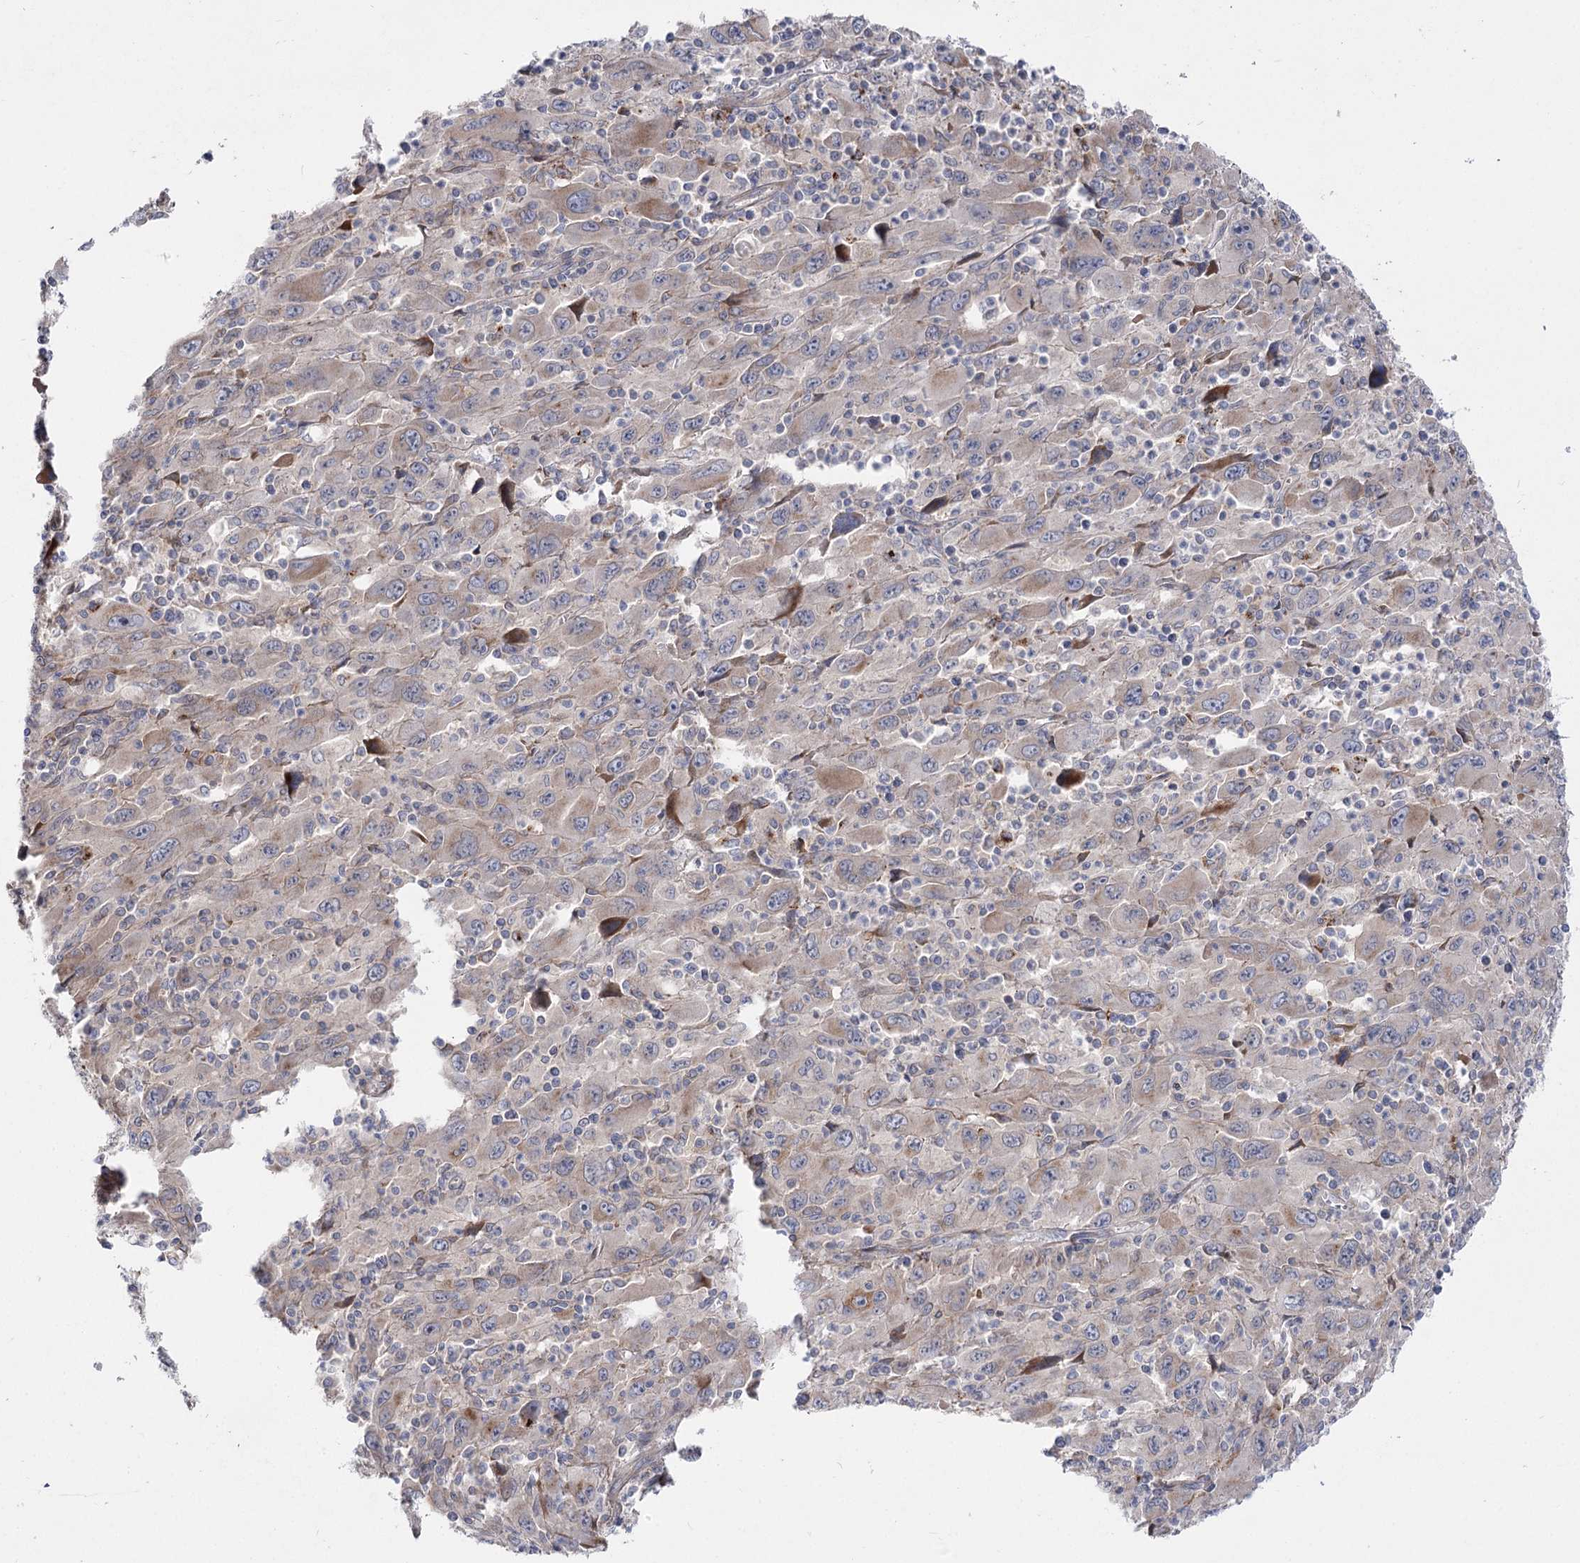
{"staining": {"intensity": "weak", "quantity": "<25%", "location": "cytoplasmic/membranous"}, "tissue": "melanoma", "cell_type": "Tumor cells", "image_type": "cancer", "snomed": [{"axis": "morphology", "description": "Malignant melanoma, Metastatic site"}, {"axis": "topography", "description": "Skin"}], "caption": "High magnification brightfield microscopy of melanoma stained with DAB (brown) and counterstained with hematoxylin (blue): tumor cells show no significant positivity.", "gene": "SH3BP5L", "patient": {"sex": "female", "age": 56}}